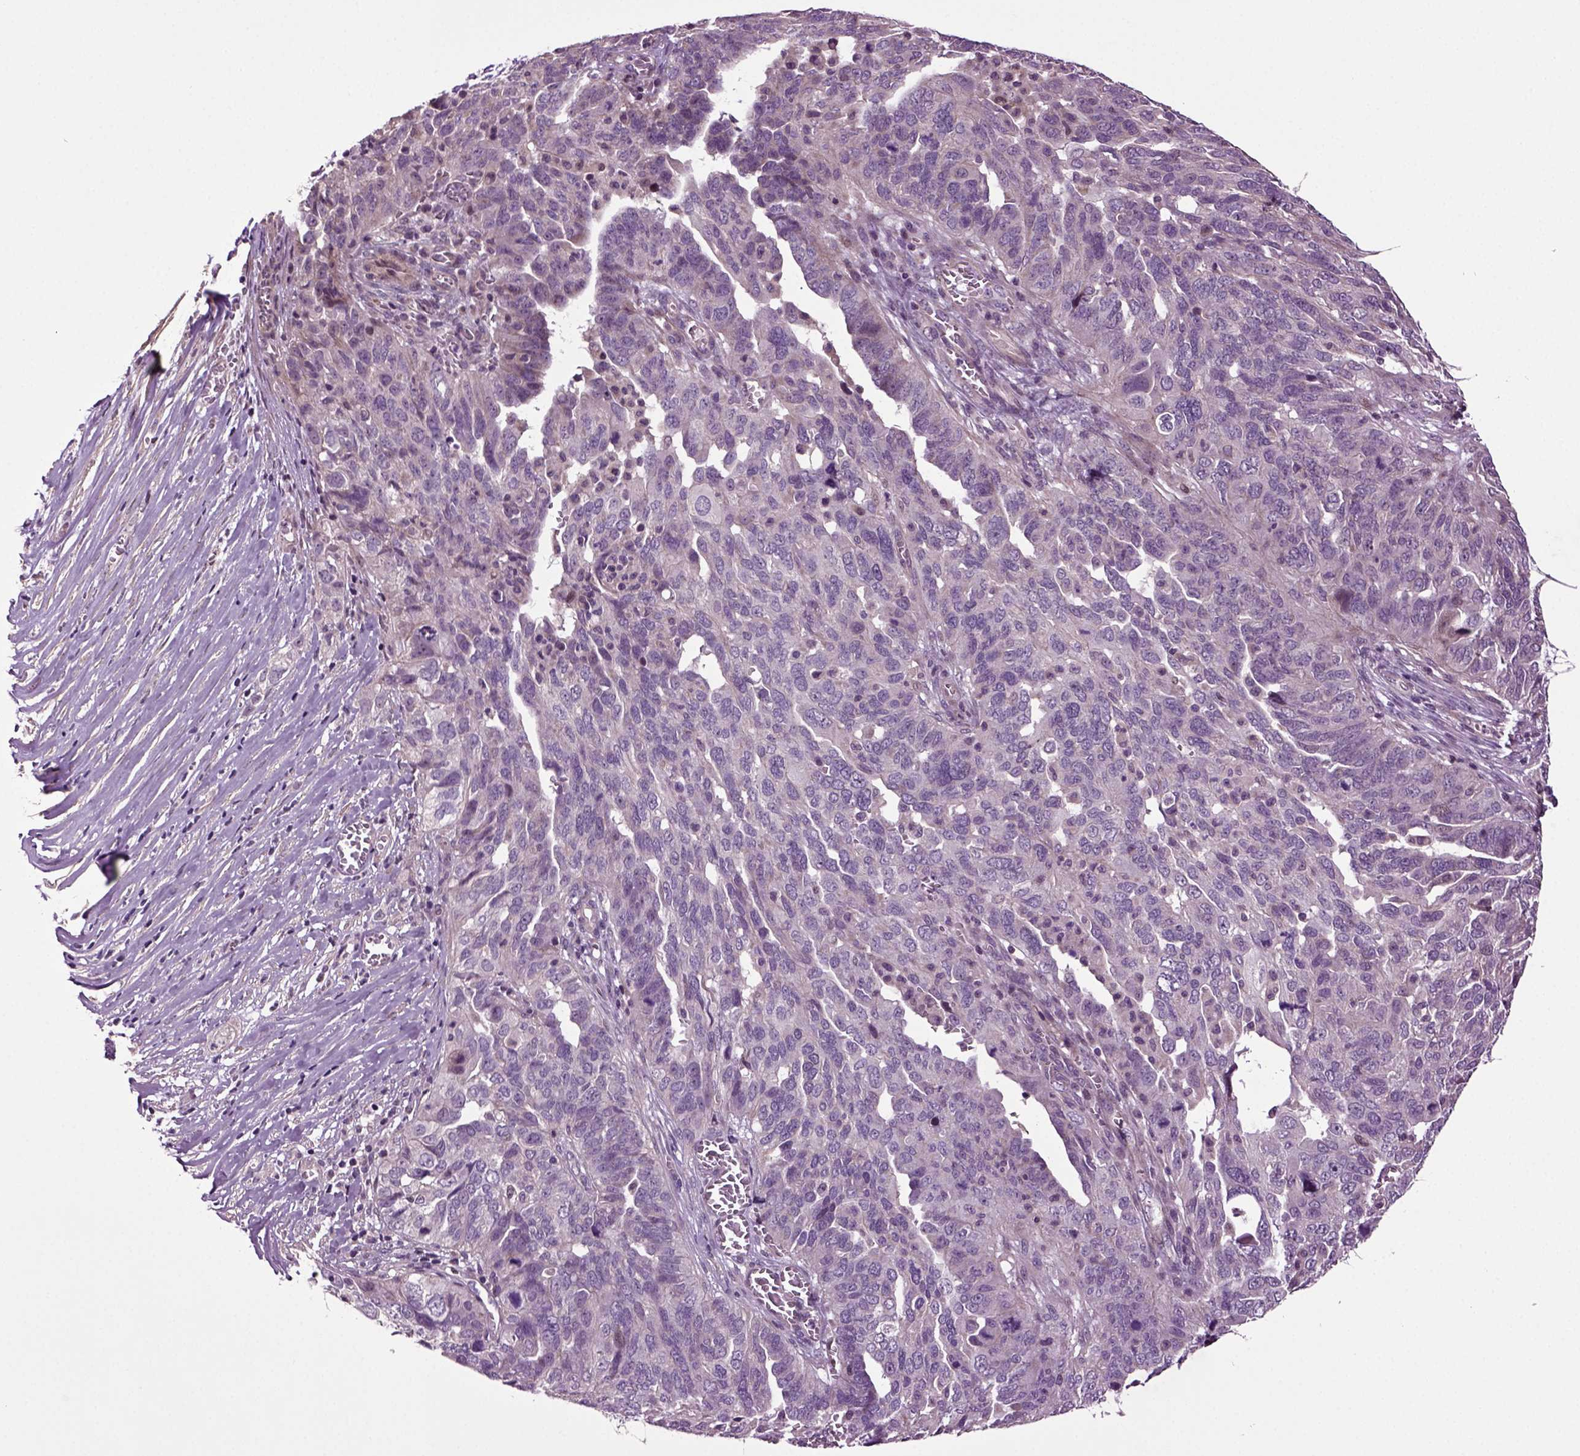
{"staining": {"intensity": "negative", "quantity": "none", "location": "none"}, "tissue": "ovarian cancer", "cell_type": "Tumor cells", "image_type": "cancer", "snomed": [{"axis": "morphology", "description": "Carcinoma, endometroid"}, {"axis": "topography", "description": "Soft tissue"}, {"axis": "topography", "description": "Ovary"}], "caption": "Immunohistochemical staining of ovarian endometroid carcinoma shows no significant positivity in tumor cells. (Brightfield microscopy of DAB (3,3'-diaminobenzidine) immunohistochemistry at high magnification).", "gene": "HAGHL", "patient": {"sex": "female", "age": 52}}